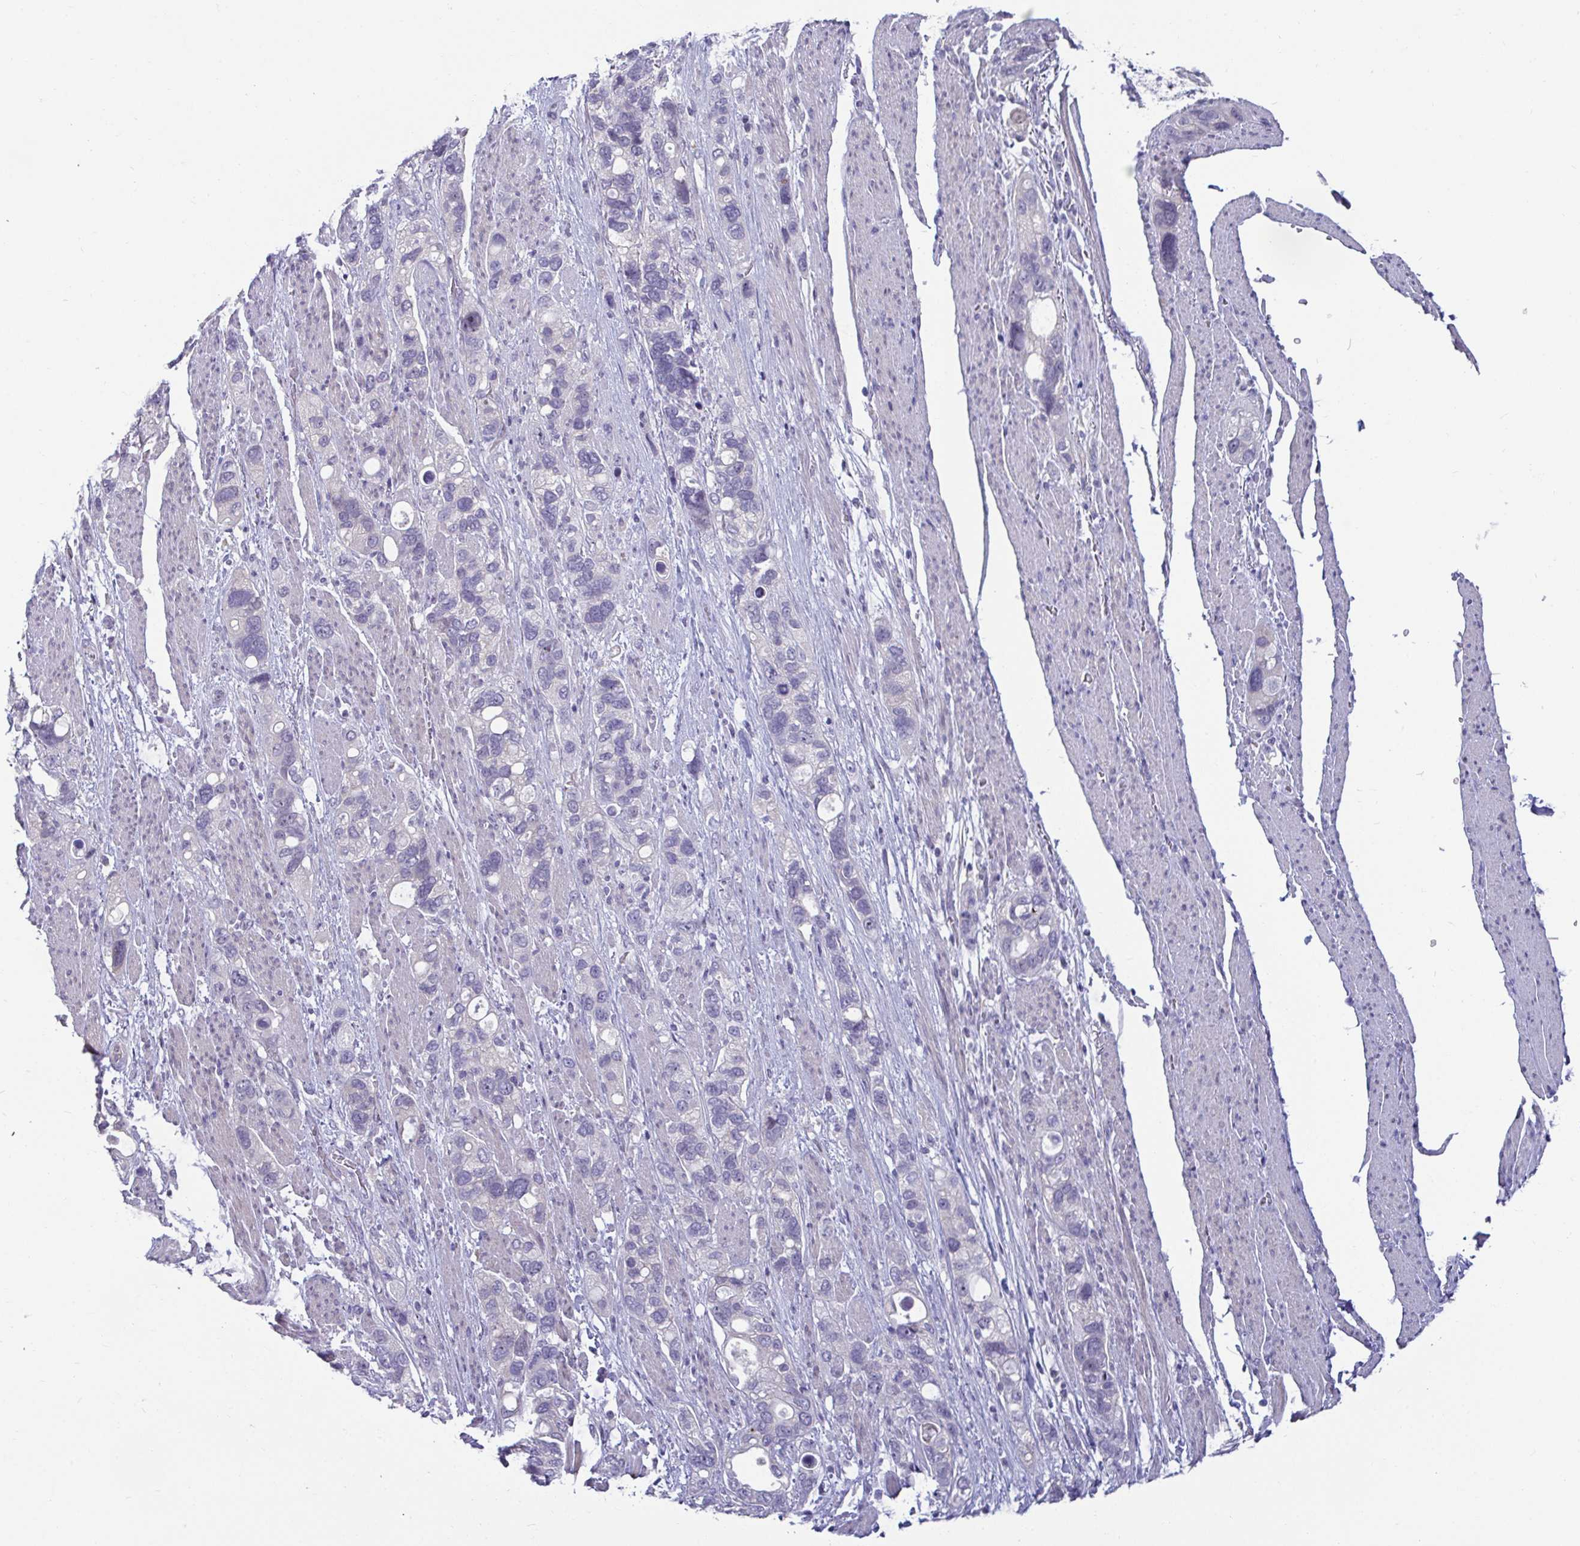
{"staining": {"intensity": "negative", "quantity": "none", "location": "none"}, "tissue": "stomach cancer", "cell_type": "Tumor cells", "image_type": "cancer", "snomed": [{"axis": "morphology", "description": "Adenocarcinoma, NOS"}, {"axis": "topography", "description": "Stomach, upper"}], "caption": "IHC of stomach cancer (adenocarcinoma) displays no expression in tumor cells.", "gene": "GSTM1", "patient": {"sex": "female", "age": 81}}